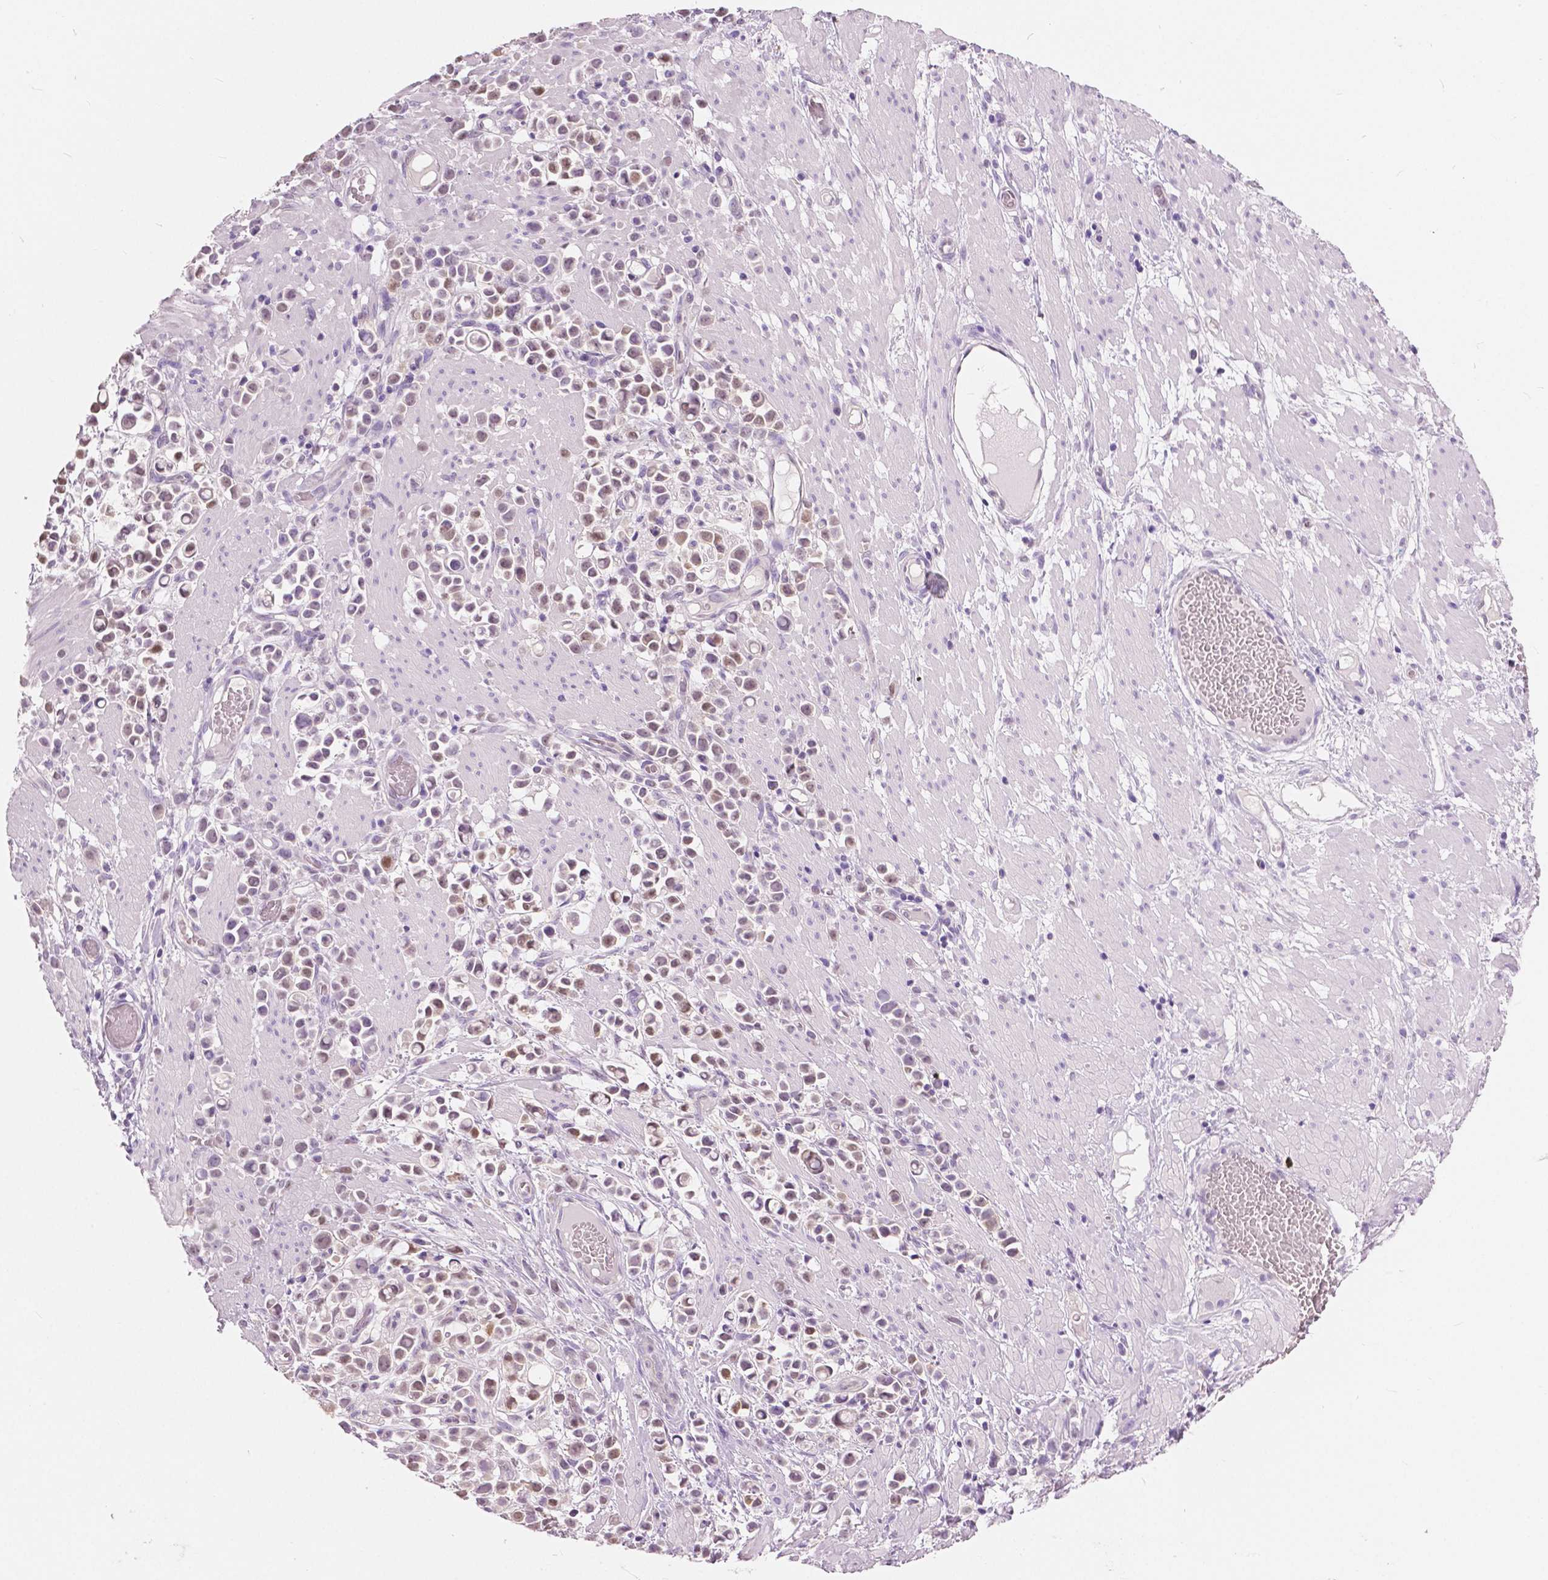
{"staining": {"intensity": "weak", "quantity": "<25%", "location": "cytoplasmic/membranous,nuclear"}, "tissue": "stomach cancer", "cell_type": "Tumor cells", "image_type": "cancer", "snomed": [{"axis": "morphology", "description": "Adenocarcinoma, NOS"}, {"axis": "topography", "description": "Stomach"}], "caption": "High magnification brightfield microscopy of stomach cancer (adenocarcinoma) stained with DAB (brown) and counterstained with hematoxylin (blue): tumor cells show no significant positivity. (Stains: DAB immunohistochemistry (IHC) with hematoxylin counter stain, Microscopy: brightfield microscopy at high magnification).", "gene": "TKFC", "patient": {"sex": "male", "age": 82}}